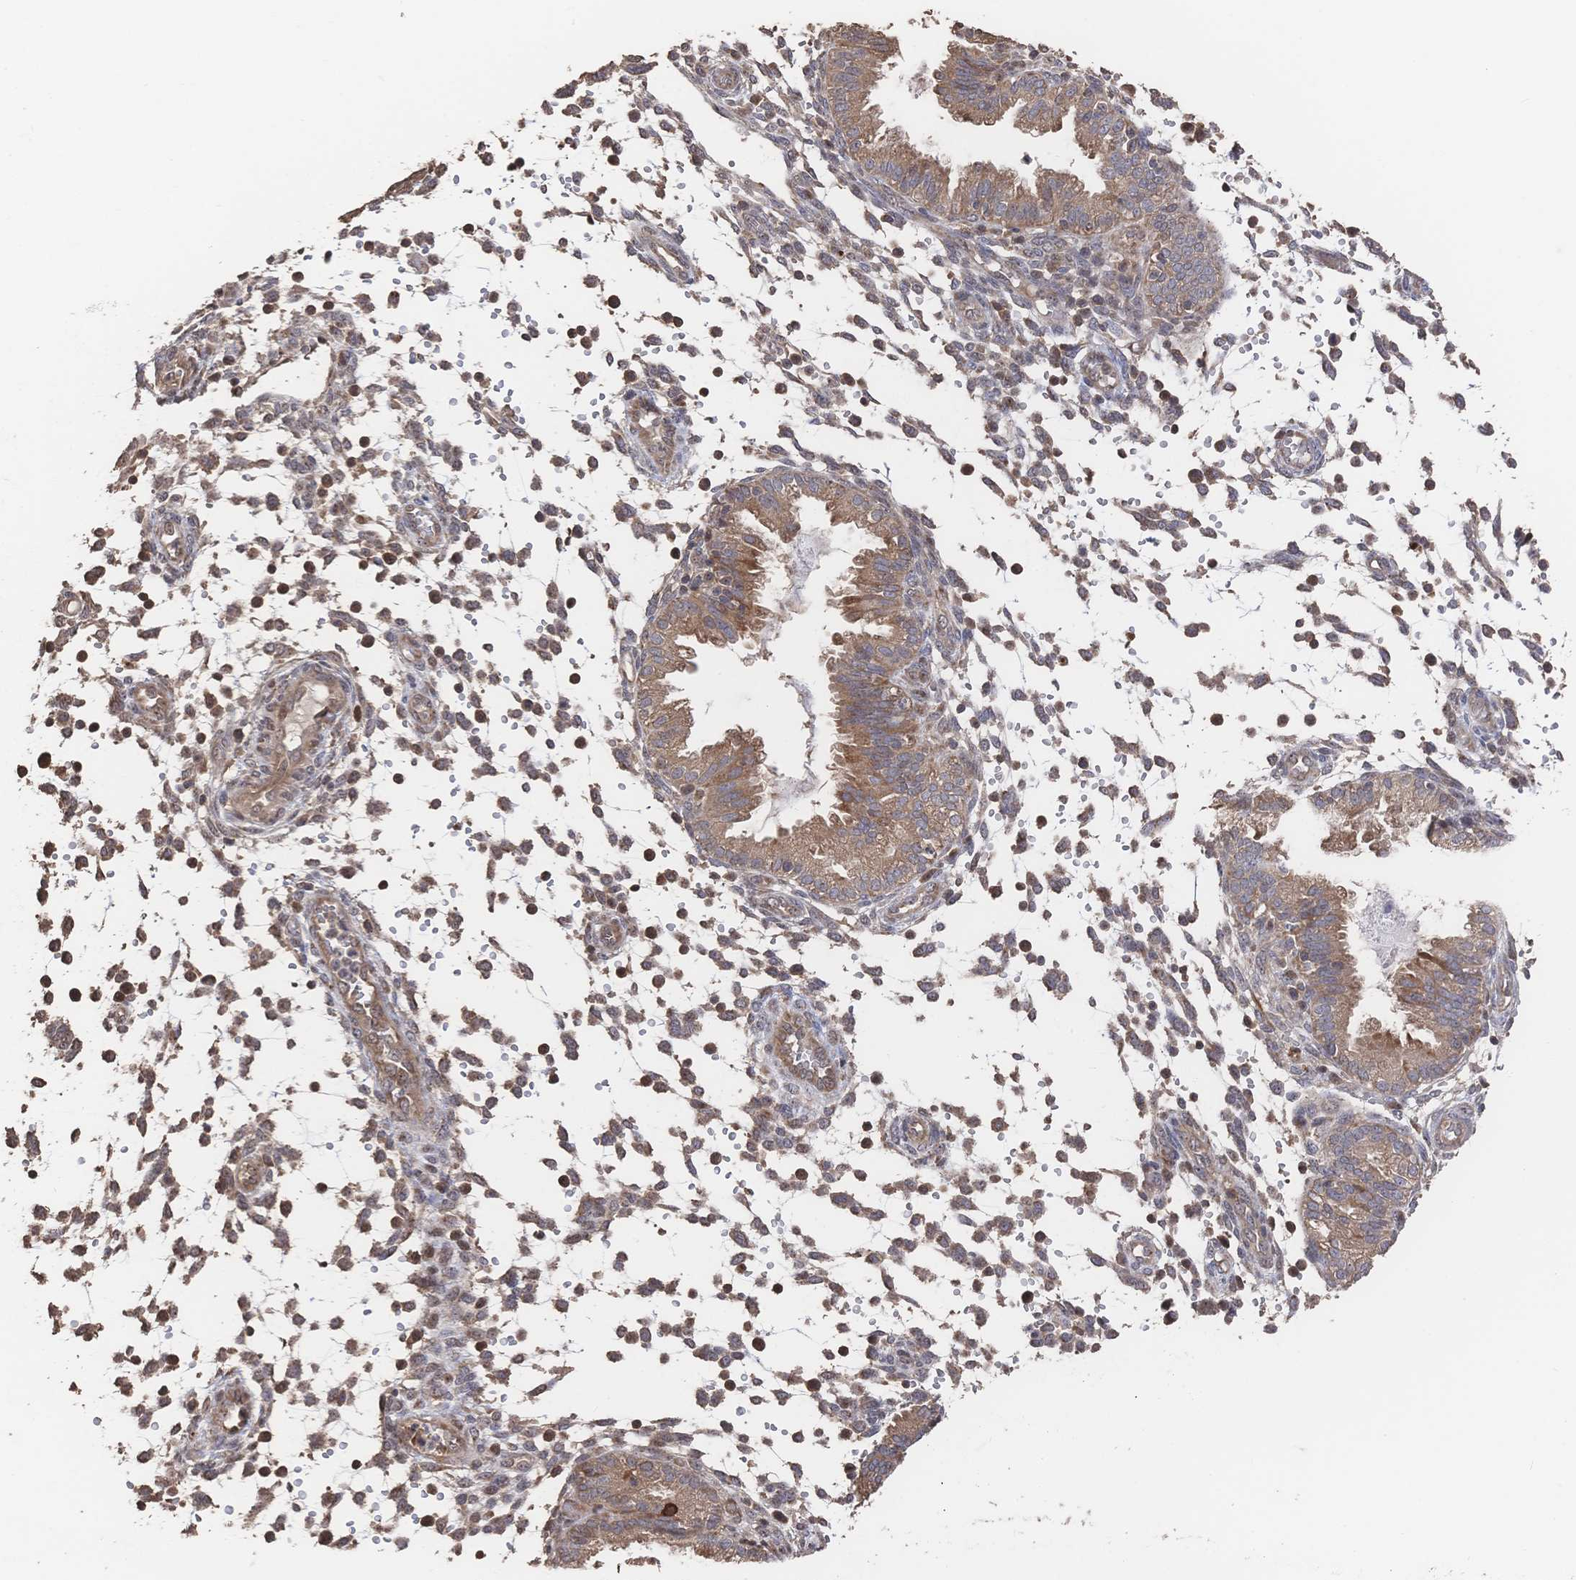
{"staining": {"intensity": "moderate", "quantity": "<25%", "location": "cytoplasmic/membranous"}, "tissue": "endometrium", "cell_type": "Cells in endometrial stroma", "image_type": "normal", "snomed": [{"axis": "morphology", "description": "Normal tissue, NOS"}, {"axis": "topography", "description": "Endometrium"}], "caption": "Moderate cytoplasmic/membranous protein positivity is seen in approximately <25% of cells in endometrial stroma in endometrium. The protein of interest is stained brown, and the nuclei are stained in blue (DAB (3,3'-diaminobenzidine) IHC with brightfield microscopy, high magnification).", "gene": "DNAJA4", "patient": {"sex": "female", "age": 33}}